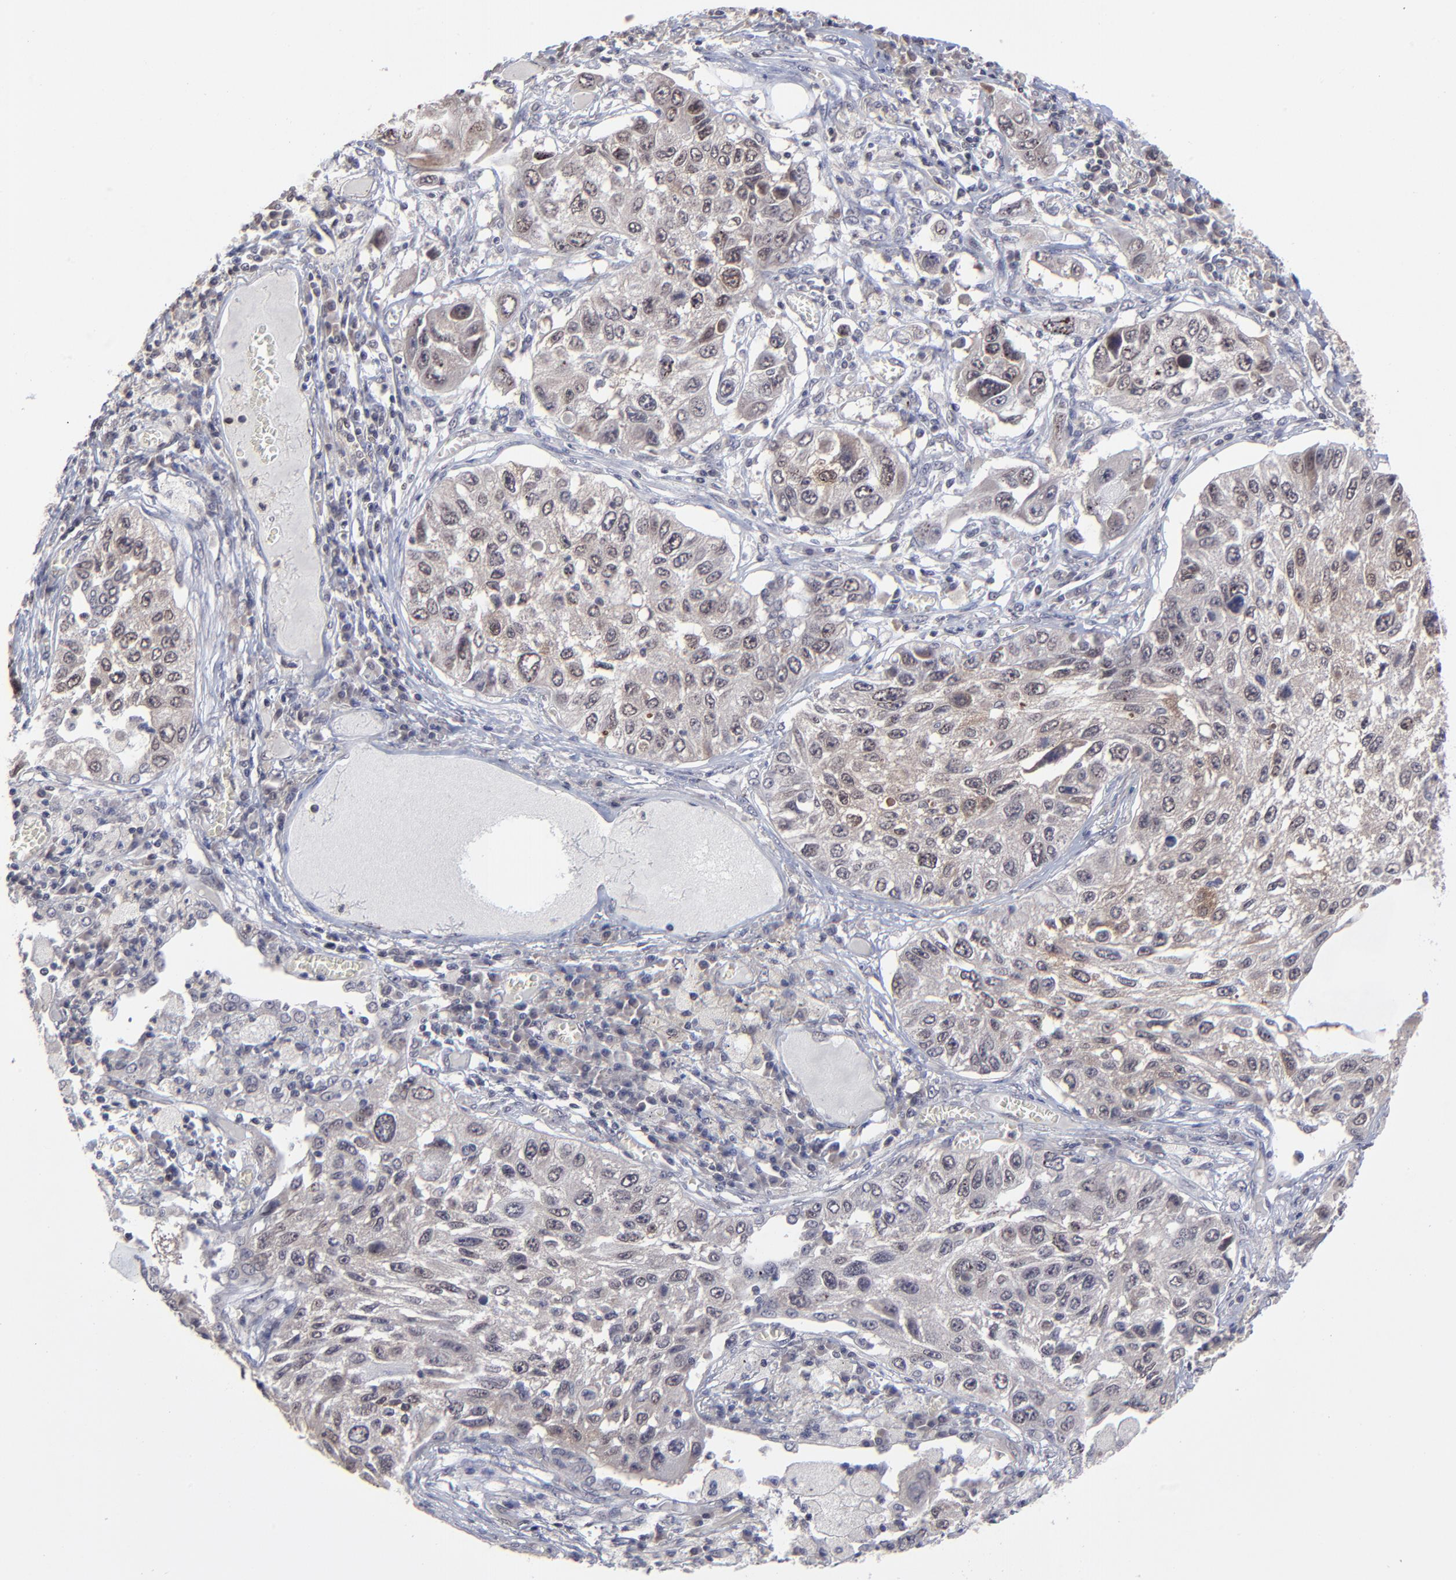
{"staining": {"intensity": "weak", "quantity": "<25%", "location": "cytoplasmic/membranous"}, "tissue": "lung cancer", "cell_type": "Tumor cells", "image_type": "cancer", "snomed": [{"axis": "morphology", "description": "Squamous cell carcinoma, NOS"}, {"axis": "topography", "description": "Lung"}], "caption": "Micrograph shows no significant protein staining in tumor cells of lung squamous cell carcinoma.", "gene": "ZNF419", "patient": {"sex": "male", "age": 71}}